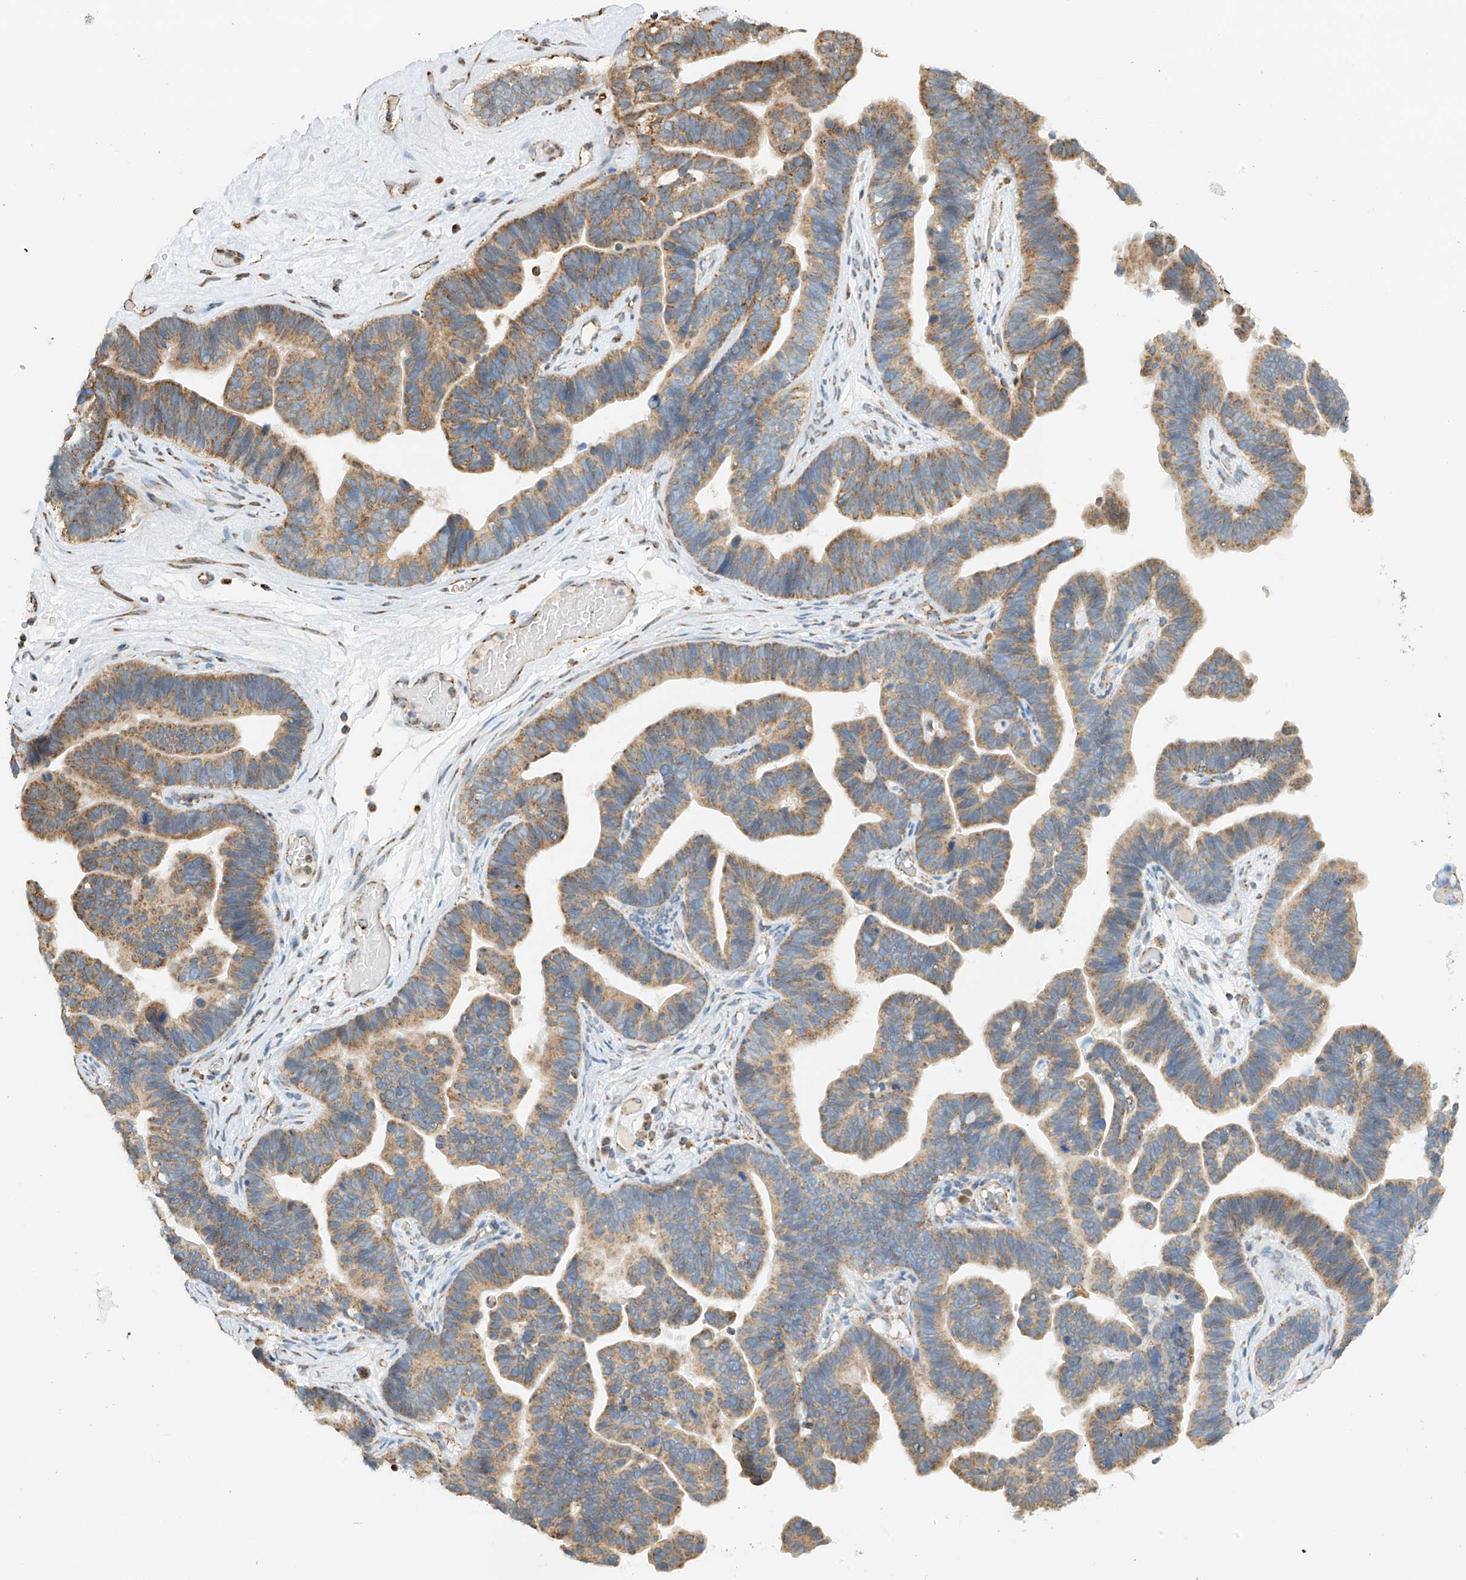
{"staining": {"intensity": "moderate", "quantity": ">75%", "location": "cytoplasmic/membranous"}, "tissue": "ovarian cancer", "cell_type": "Tumor cells", "image_type": "cancer", "snomed": [{"axis": "morphology", "description": "Cystadenocarcinoma, serous, NOS"}, {"axis": "topography", "description": "Ovary"}], "caption": "A brown stain labels moderate cytoplasmic/membranous expression of a protein in ovarian cancer (serous cystadenocarcinoma) tumor cells.", "gene": "YIPF7", "patient": {"sex": "female", "age": 56}}